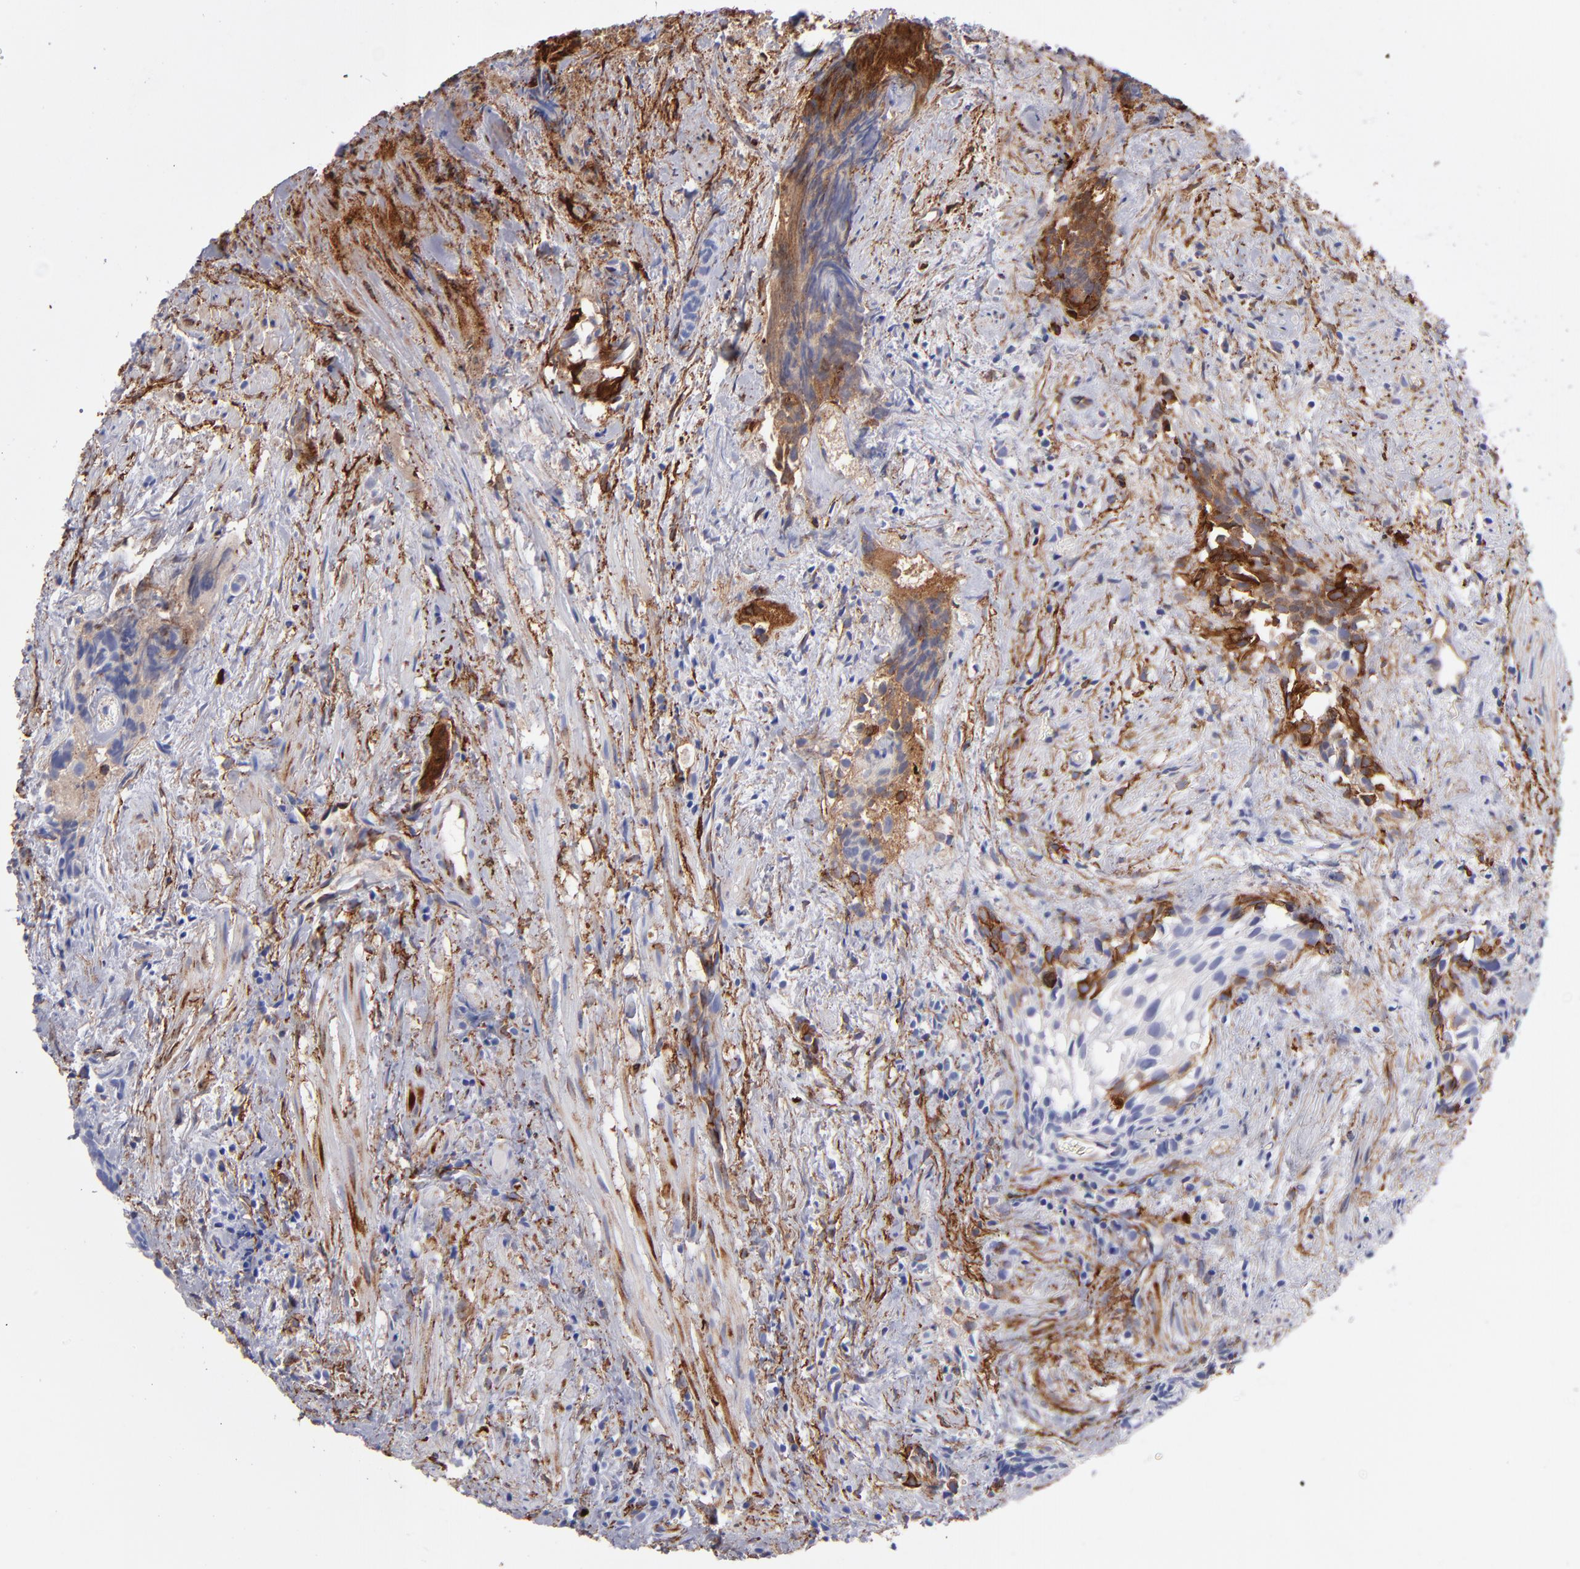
{"staining": {"intensity": "weak", "quantity": "25%-75%", "location": "cytoplasmic/membranous"}, "tissue": "urothelial cancer", "cell_type": "Tumor cells", "image_type": "cancer", "snomed": [{"axis": "morphology", "description": "Urothelial carcinoma, High grade"}, {"axis": "topography", "description": "Urinary bladder"}], "caption": "High-power microscopy captured an IHC micrograph of urothelial cancer, revealing weak cytoplasmic/membranous staining in approximately 25%-75% of tumor cells.", "gene": "AHNAK2", "patient": {"sex": "female", "age": 78}}